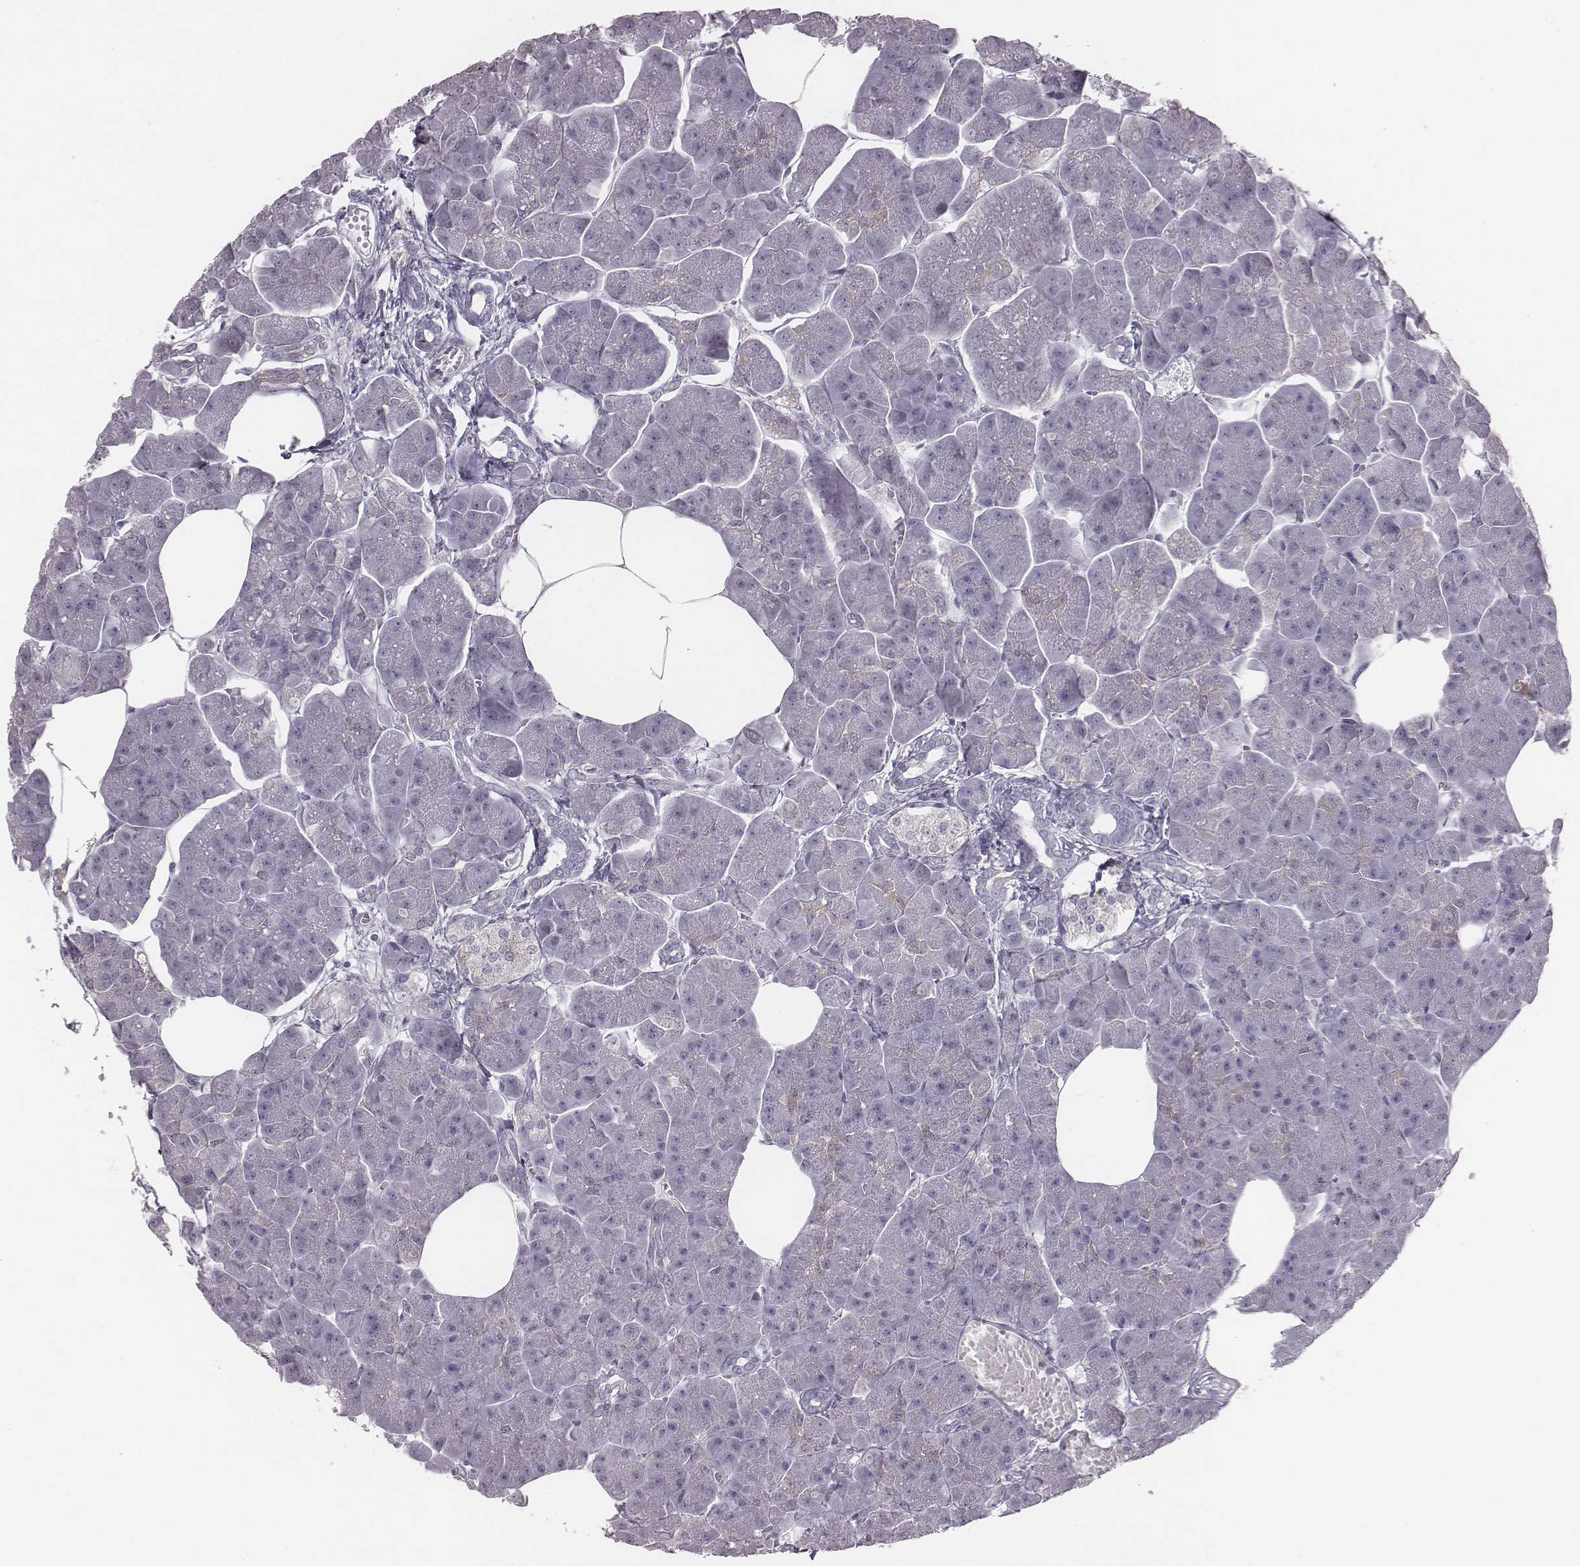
{"staining": {"intensity": "negative", "quantity": "none", "location": "none"}, "tissue": "pancreas", "cell_type": "Exocrine glandular cells", "image_type": "normal", "snomed": [{"axis": "morphology", "description": "Normal tissue, NOS"}, {"axis": "topography", "description": "Adipose tissue"}, {"axis": "topography", "description": "Pancreas"}, {"axis": "topography", "description": "Peripheral nerve tissue"}], "caption": "DAB (3,3'-diaminobenzidine) immunohistochemical staining of normal pancreas demonstrates no significant positivity in exocrine glandular cells.", "gene": "ENSG00000284762", "patient": {"sex": "female", "age": 58}}